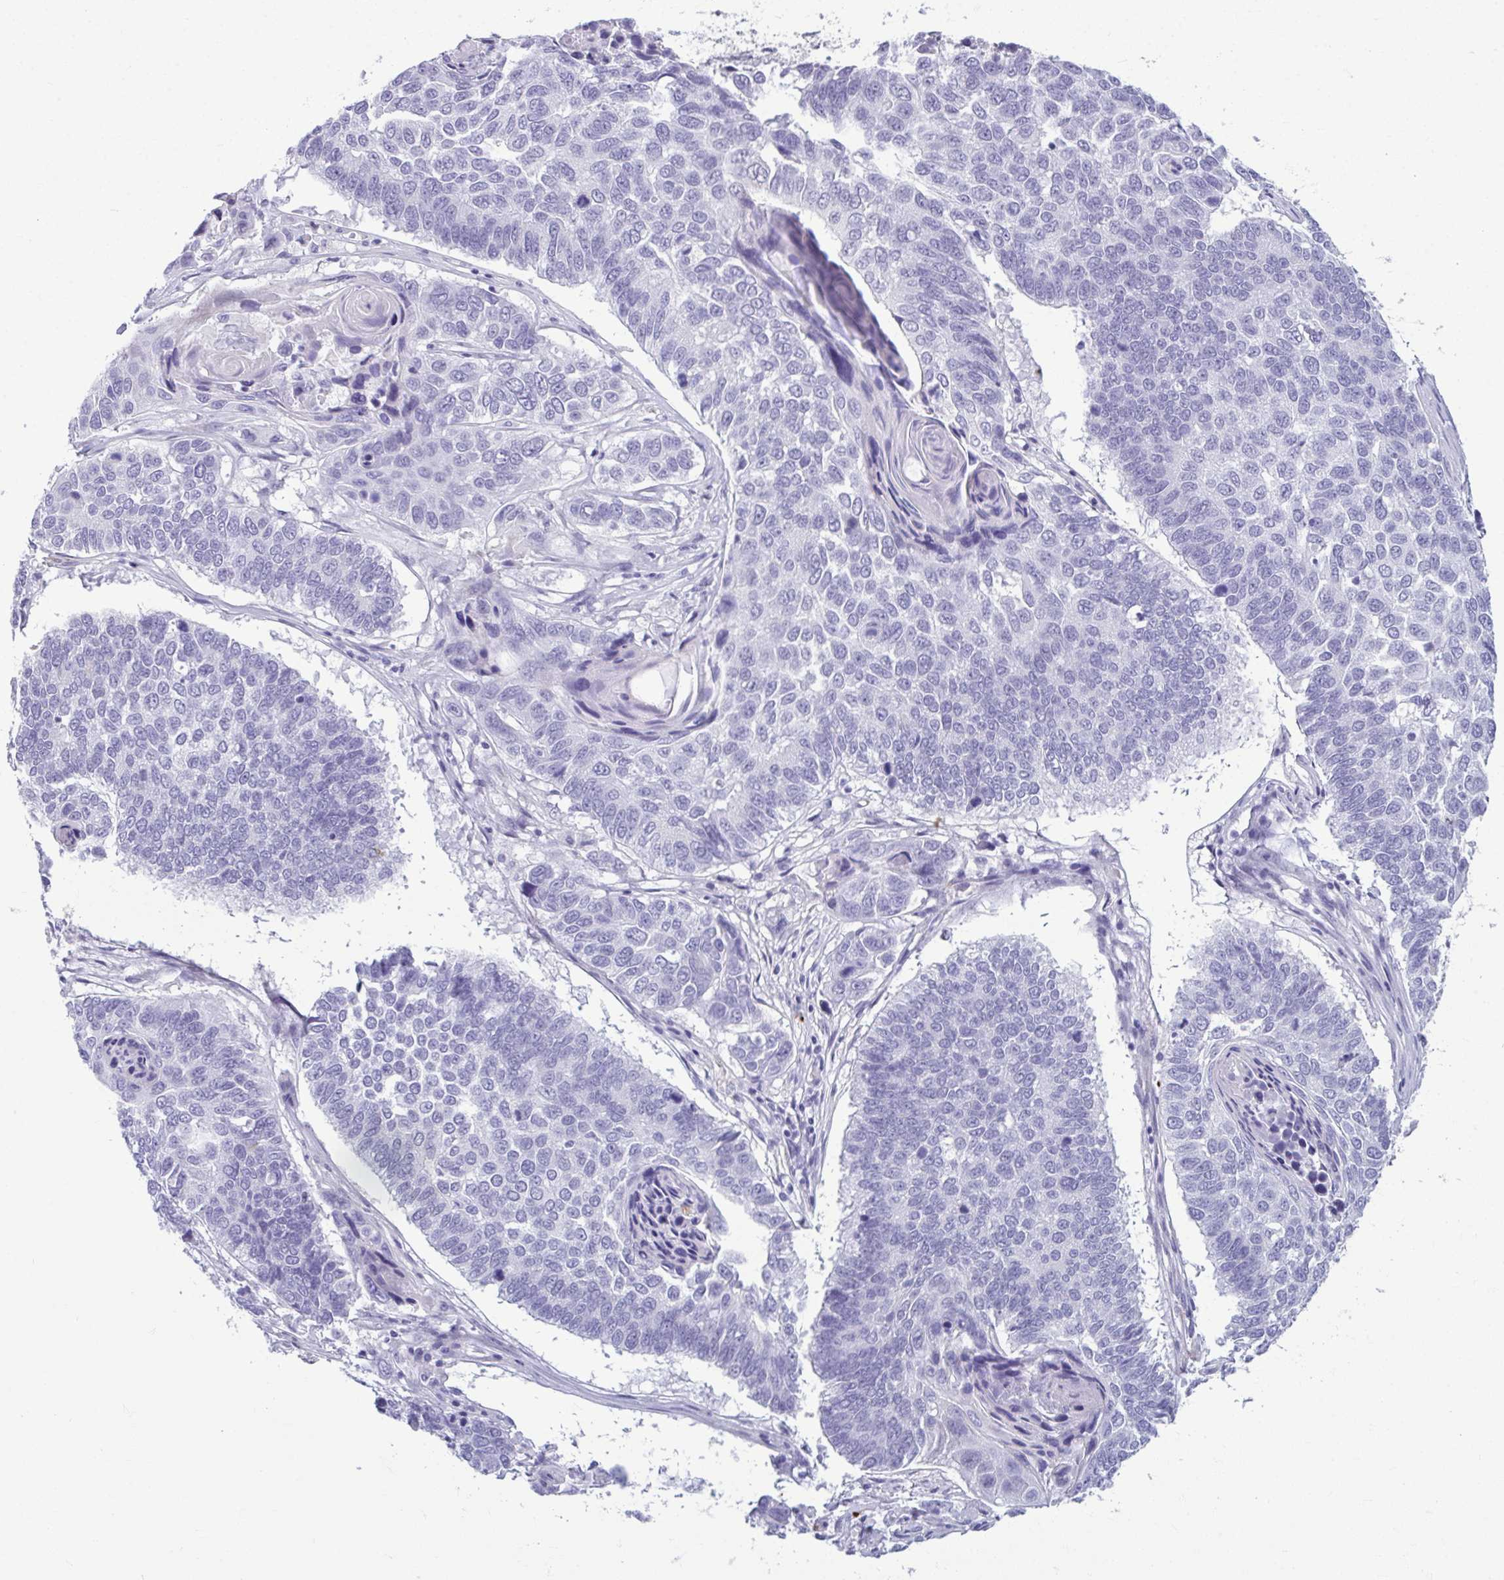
{"staining": {"intensity": "negative", "quantity": "none", "location": "none"}, "tissue": "lung cancer", "cell_type": "Tumor cells", "image_type": "cancer", "snomed": [{"axis": "morphology", "description": "Squamous cell carcinoma, NOS"}, {"axis": "topography", "description": "Lung"}], "caption": "This image is of lung squamous cell carcinoma stained with immunohistochemistry to label a protein in brown with the nuclei are counter-stained blue. There is no expression in tumor cells.", "gene": "SERPINI1", "patient": {"sex": "male", "age": 73}}